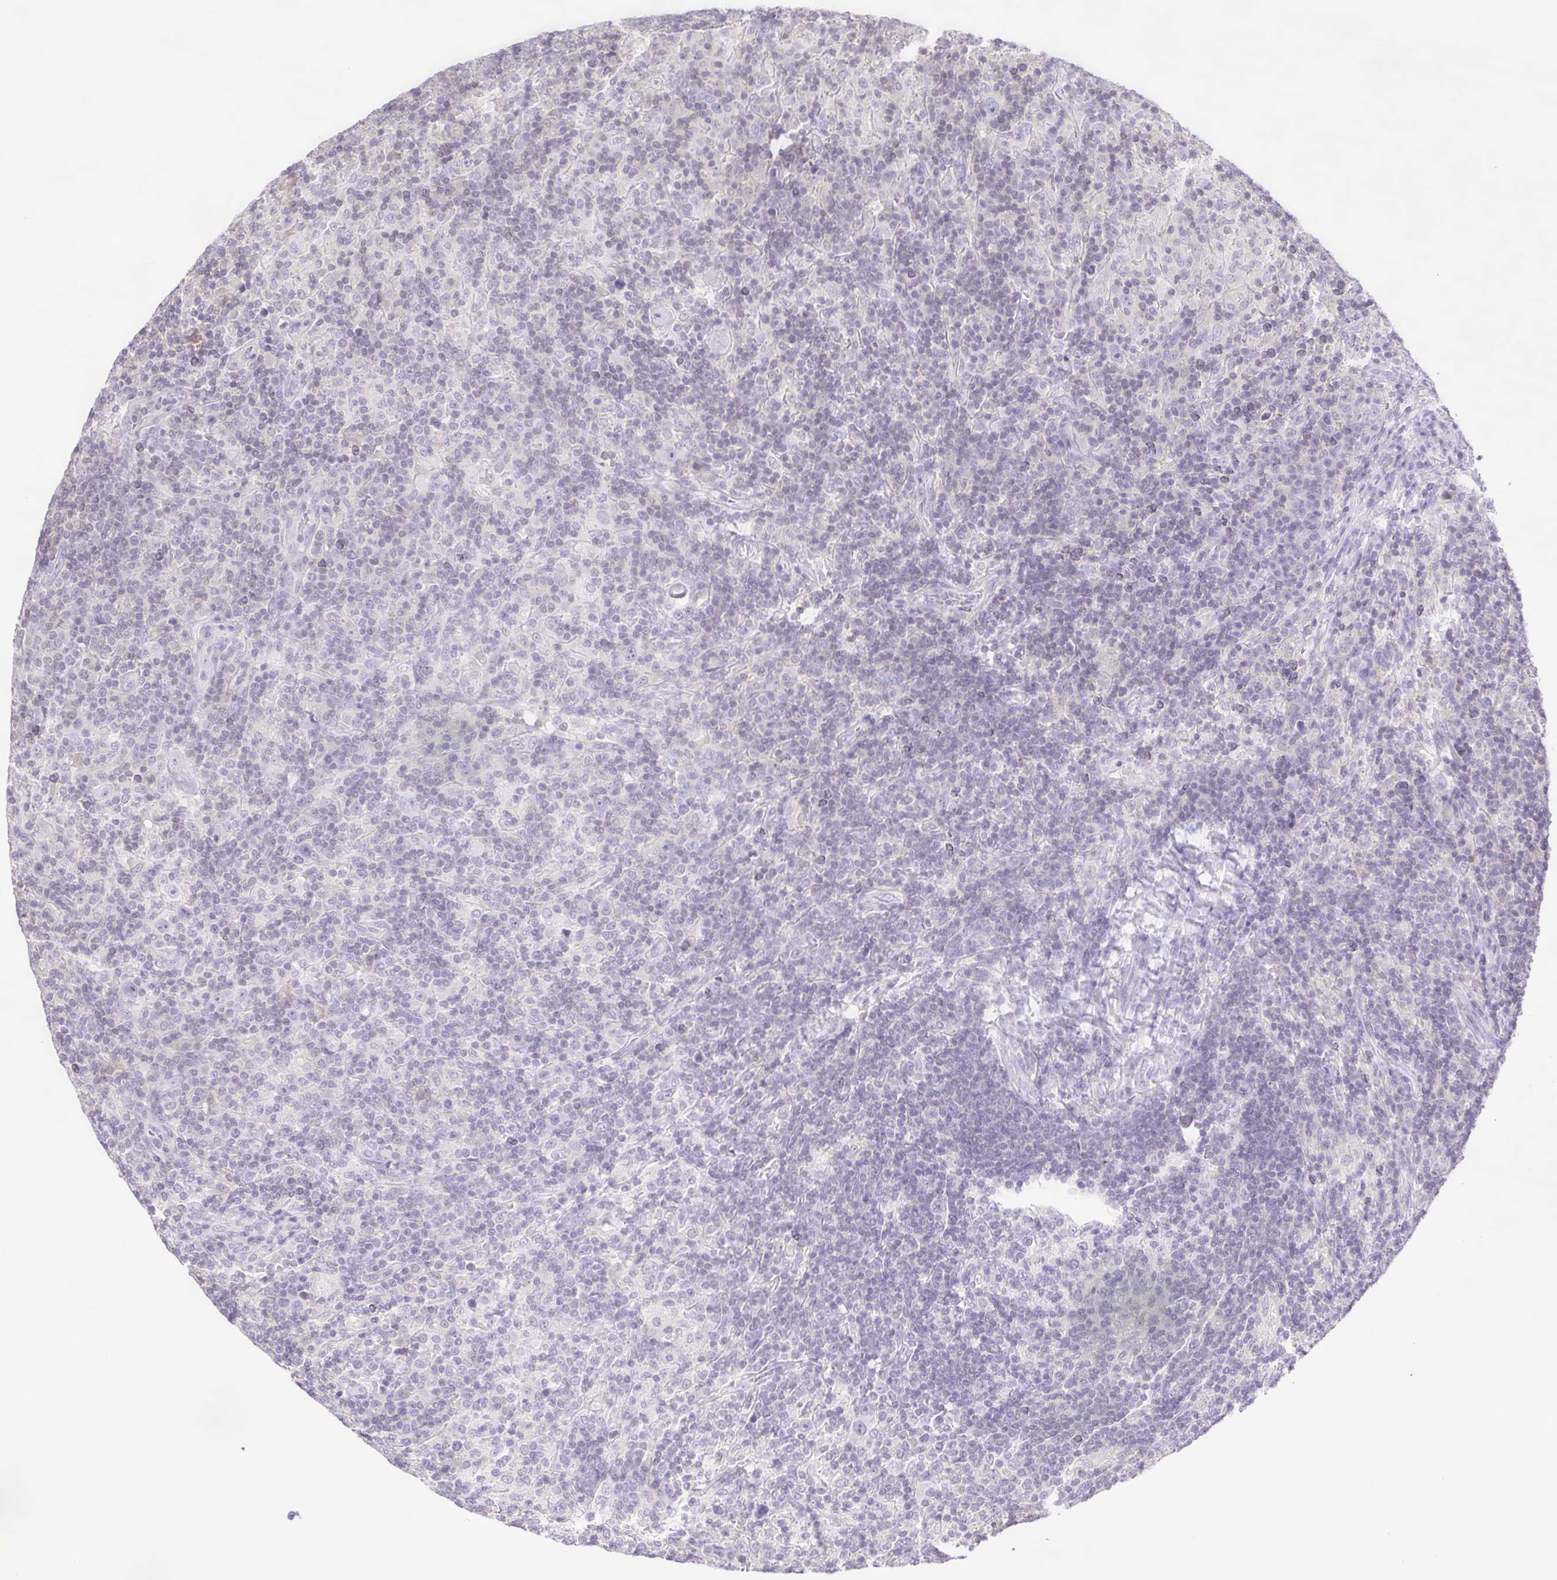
{"staining": {"intensity": "negative", "quantity": "none", "location": "none"}, "tissue": "lymphoma", "cell_type": "Tumor cells", "image_type": "cancer", "snomed": [{"axis": "morphology", "description": "Hodgkin's disease, NOS"}, {"axis": "topography", "description": "Lymph node"}], "caption": "The micrograph shows no staining of tumor cells in Hodgkin's disease.", "gene": "SYNPR", "patient": {"sex": "male", "age": 70}}